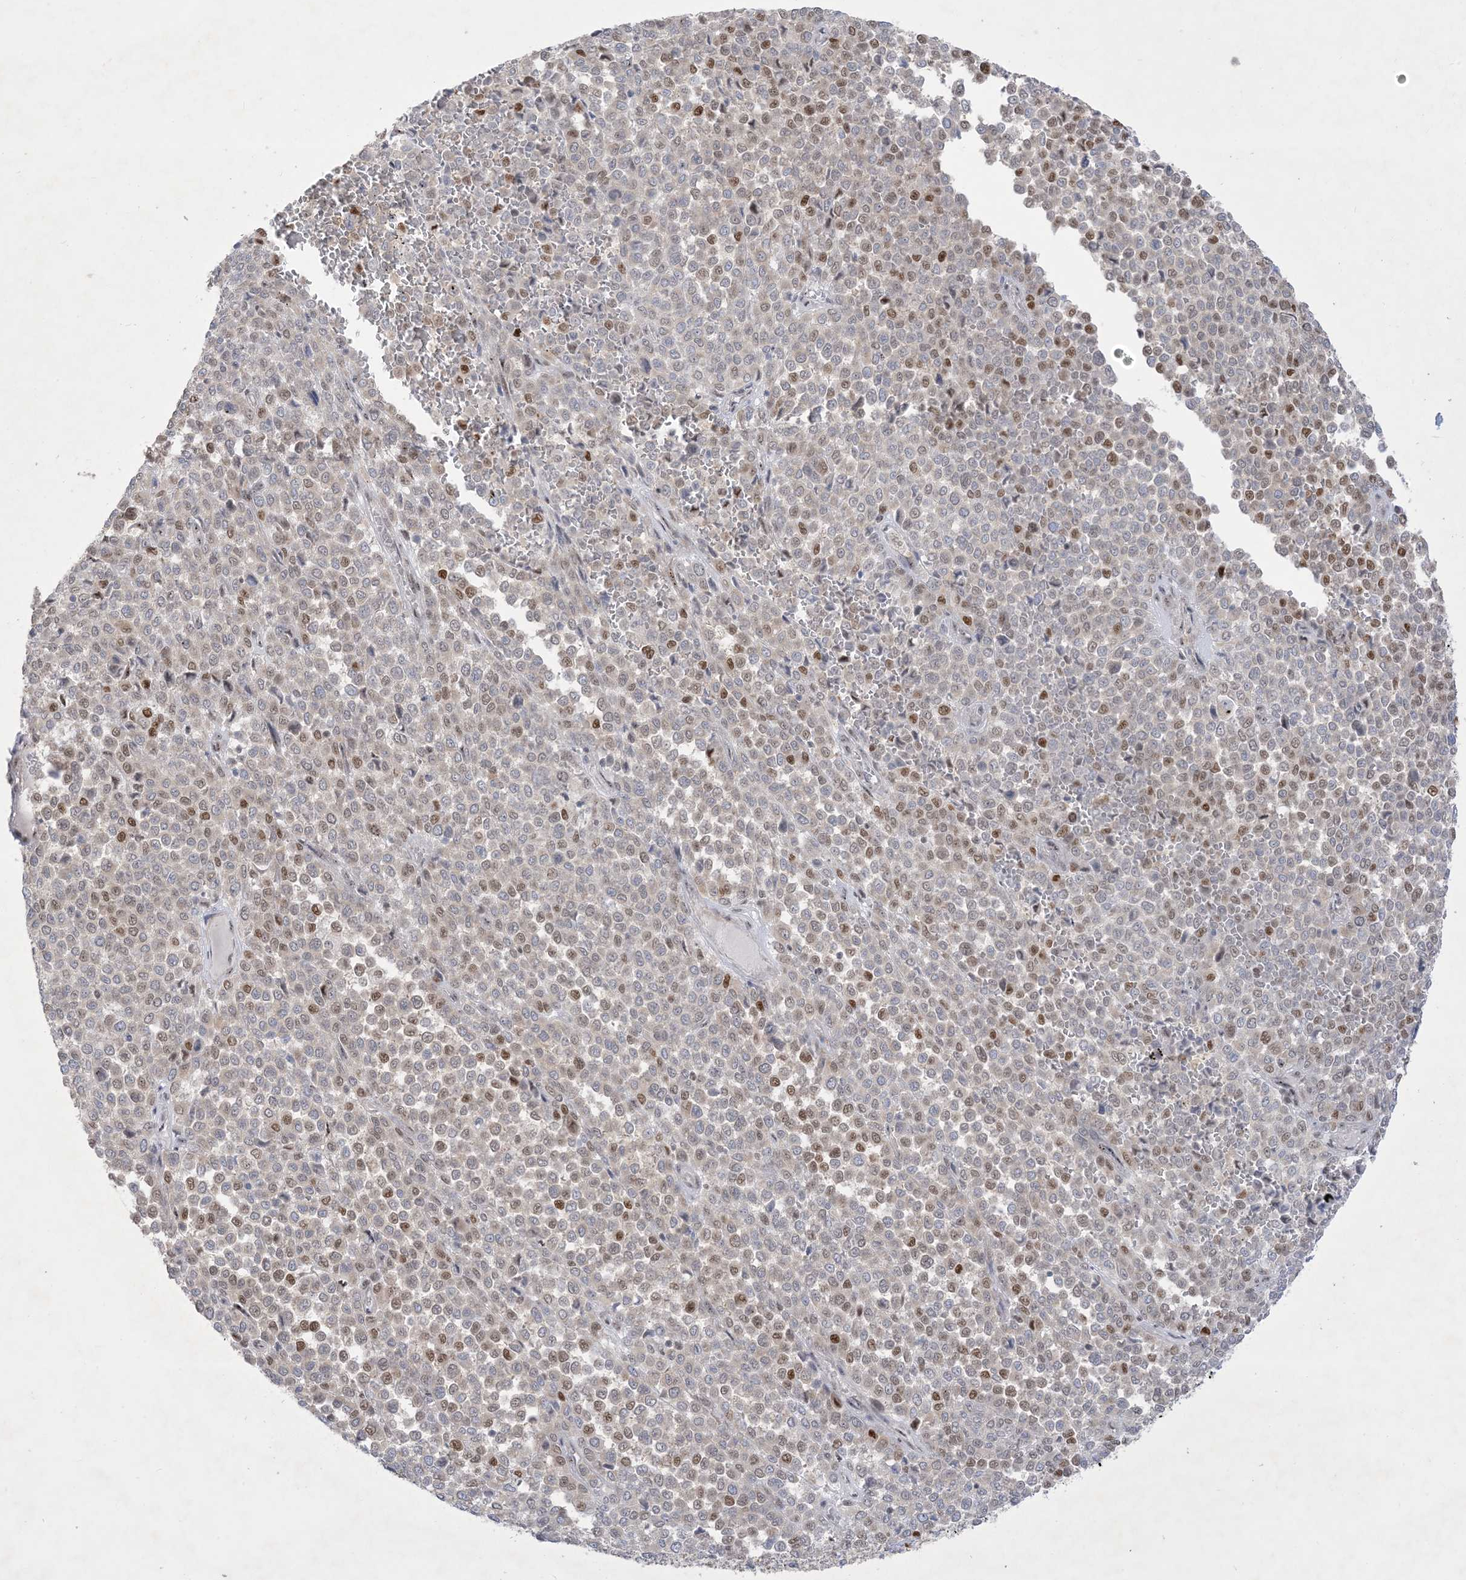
{"staining": {"intensity": "moderate", "quantity": "25%-75%", "location": "nuclear"}, "tissue": "melanoma", "cell_type": "Tumor cells", "image_type": "cancer", "snomed": [{"axis": "morphology", "description": "Malignant melanoma, Metastatic site"}, {"axis": "topography", "description": "Pancreas"}], "caption": "Brown immunohistochemical staining in human malignant melanoma (metastatic site) displays moderate nuclear staining in about 25%-75% of tumor cells.", "gene": "BHLHE40", "patient": {"sex": "female", "age": 30}}